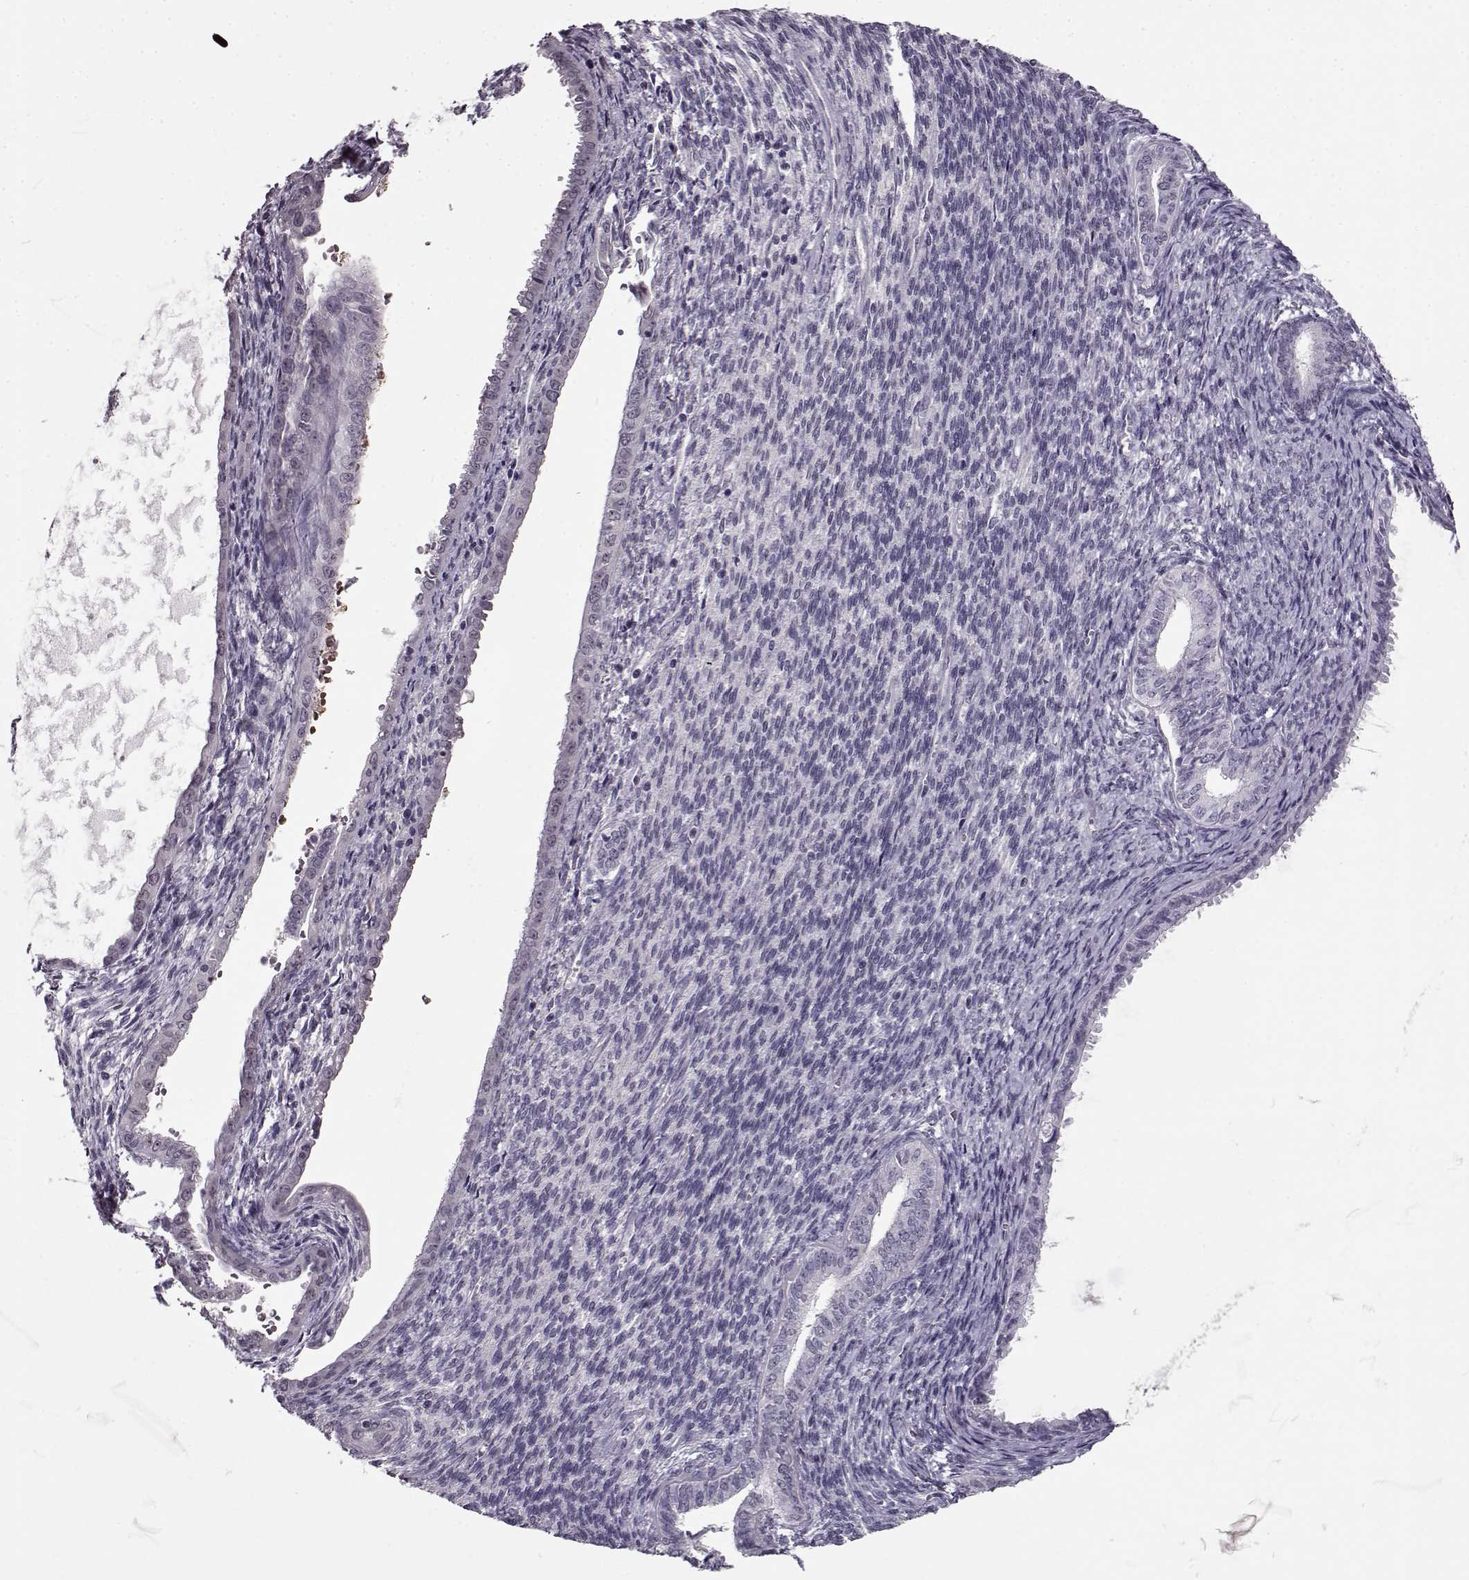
{"staining": {"intensity": "negative", "quantity": "none", "location": "none"}, "tissue": "endometrial cancer", "cell_type": "Tumor cells", "image_type": "cancer", "snomed": [{"axis": "morphology", "description": "Adenocarcinoma, NOS"}, {"axis": "topography", "description": "Endometrium"}], "caption": "Immunohistochemistry (IHC) image of human endometrial cancer stained for a protein (brown), which displays no positivity in tumor cells.", "gene": "RP1L1", "patient": {"sex": "female", "age": 86}}